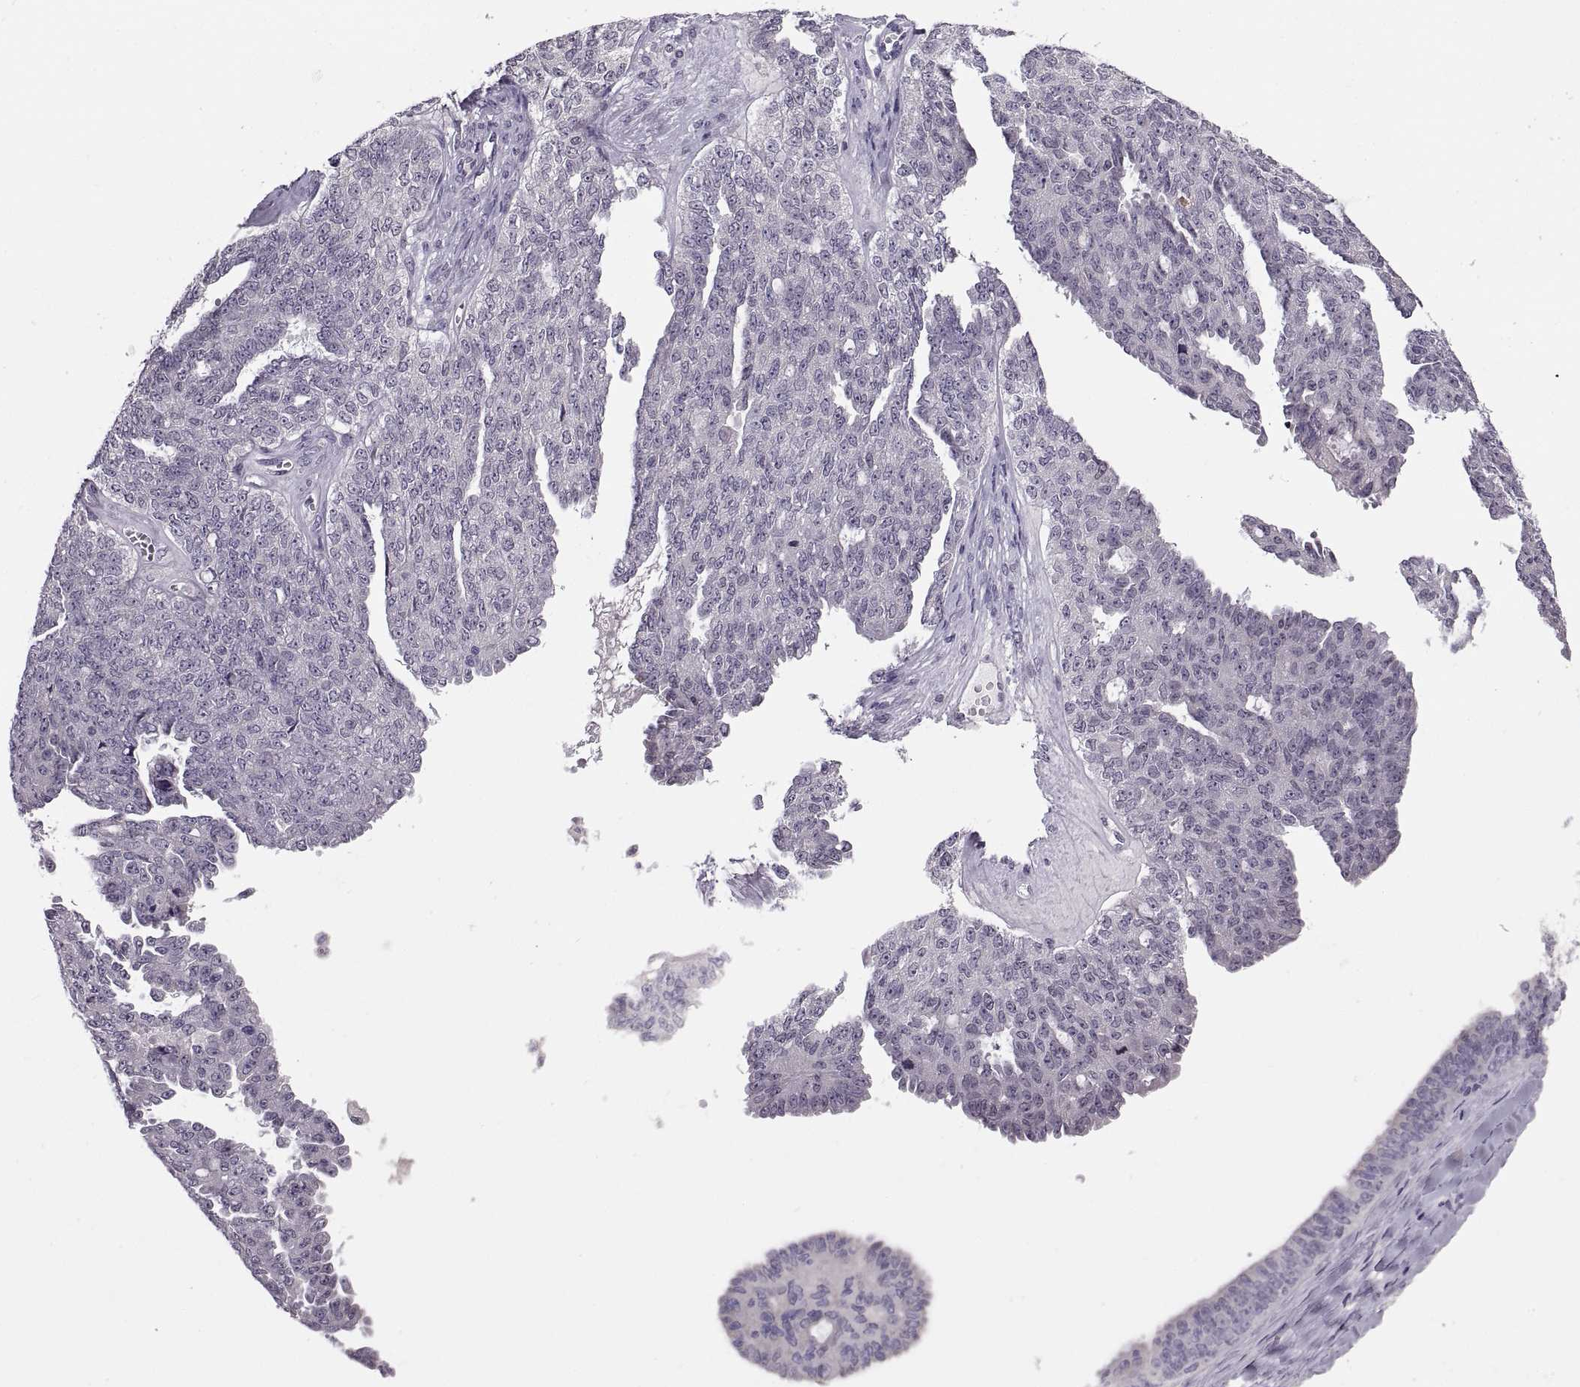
{"staining": {"intensity": "negative", "quantity": "none", "location": "none"}, "tissue": "ovarian cancer", "cell_type": "Tumor cells", "image_type": "cancer", "snomed": [{"axis": "morphology", "description": "Cystadenocarcinoma, serous, NOS"}, {"axis": "topography", "description": "Ovary"}], "caption": "Image shows no protein positivity in tumor cells of ovarian cancer (serous cystadenocarcinoma) tissue.", "gene": "MAGEB18", "patient": {"sex": "female", "age": 71}}